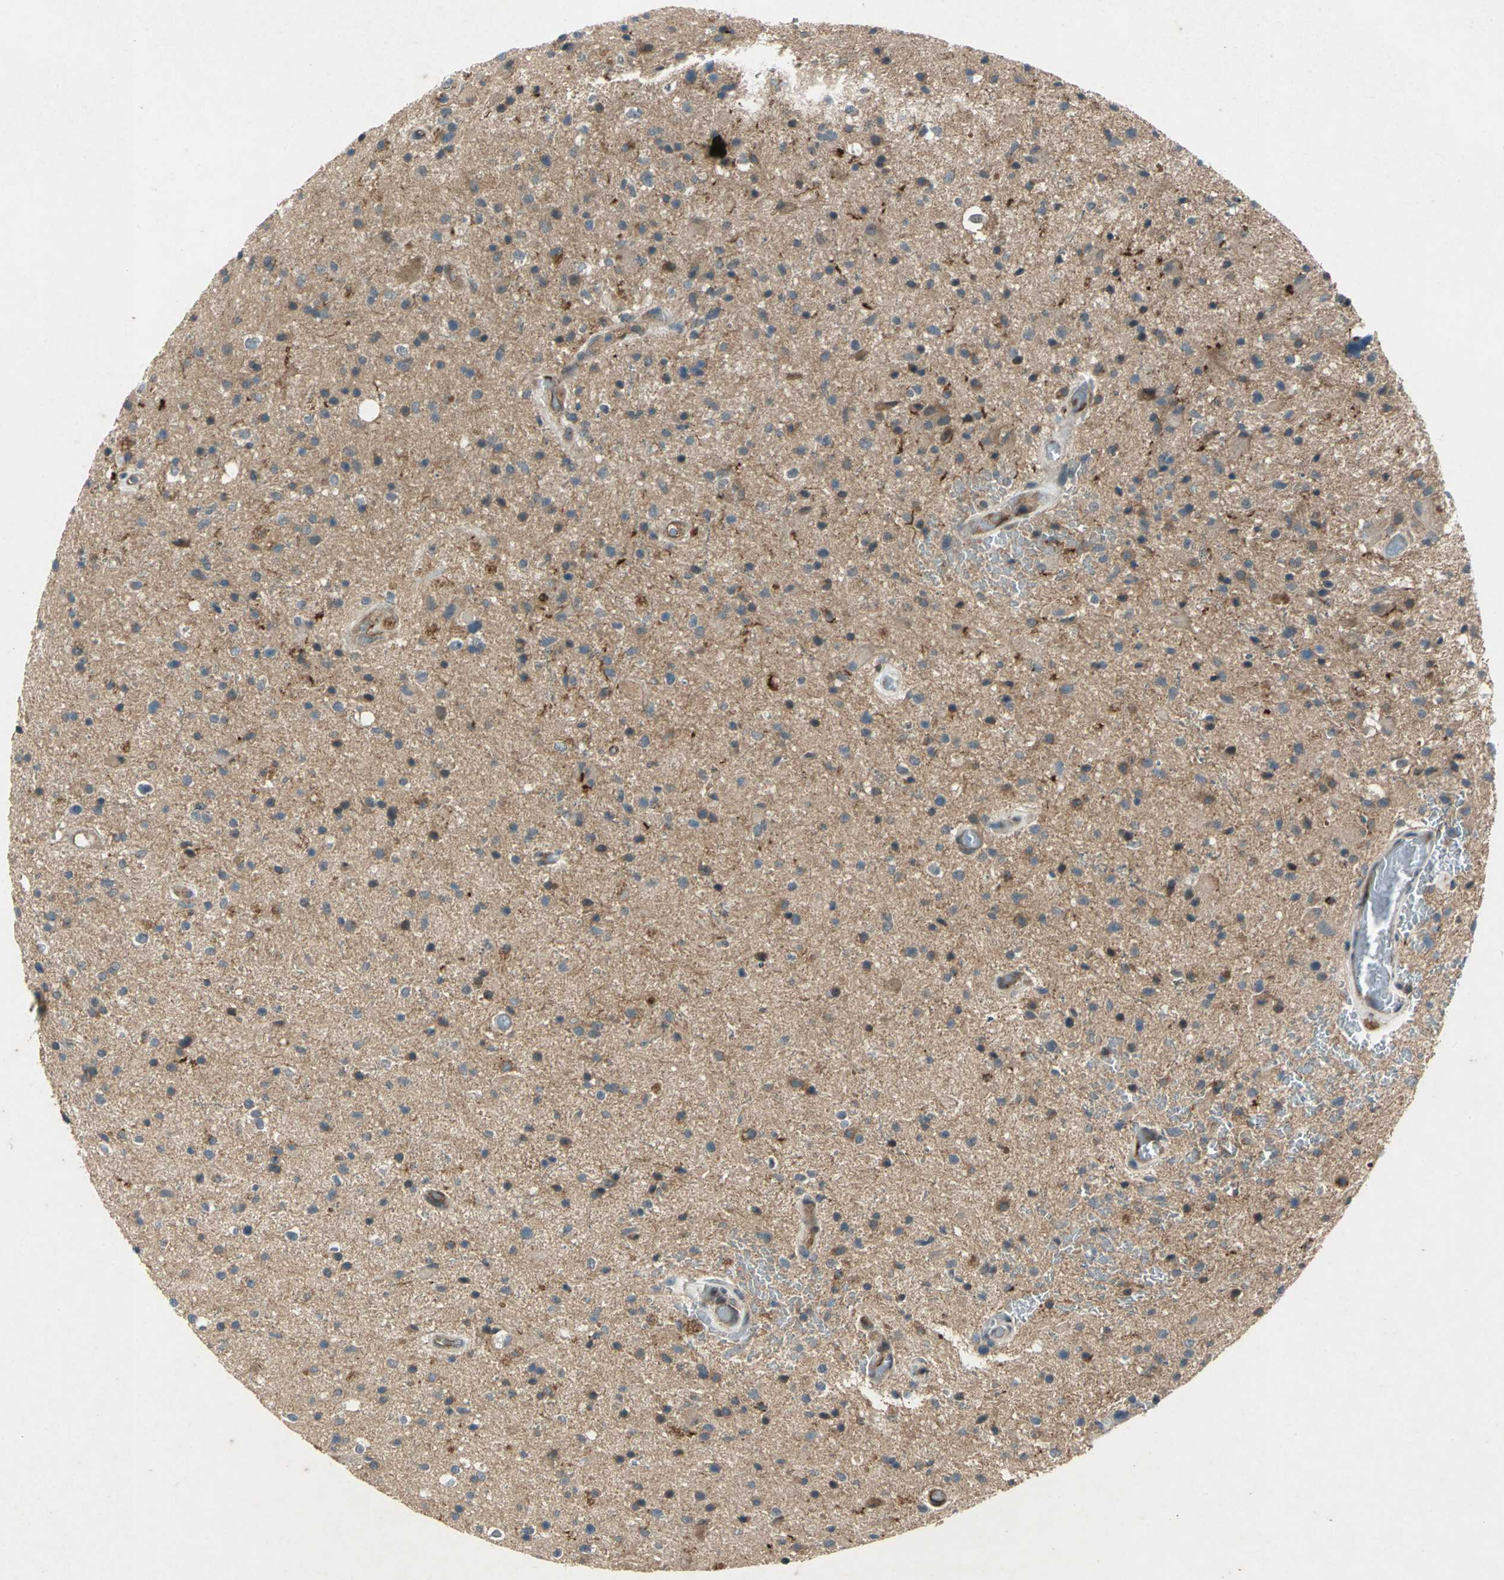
{"staining": {"intensity": "moderate", "quantity": "25%-75%", "location": "cytoplasmic/membranous"}, "tissue": "glioma", "cell_type": "Tumor cells", "image_type": "cancer", "snomed": [{"axis": "morphology", "description": "Glioma, malignant, High grade"}, {"axis": "topography", "description": "Brain"}], "caption": "Tumor cells demonstrate moderate cytoplasmic/membranous expression in approximately 25%-75% of cells in malignant glioma (high-grade).", "gene": "EMCN", "patient": {"sex": "male", "age": 33}}